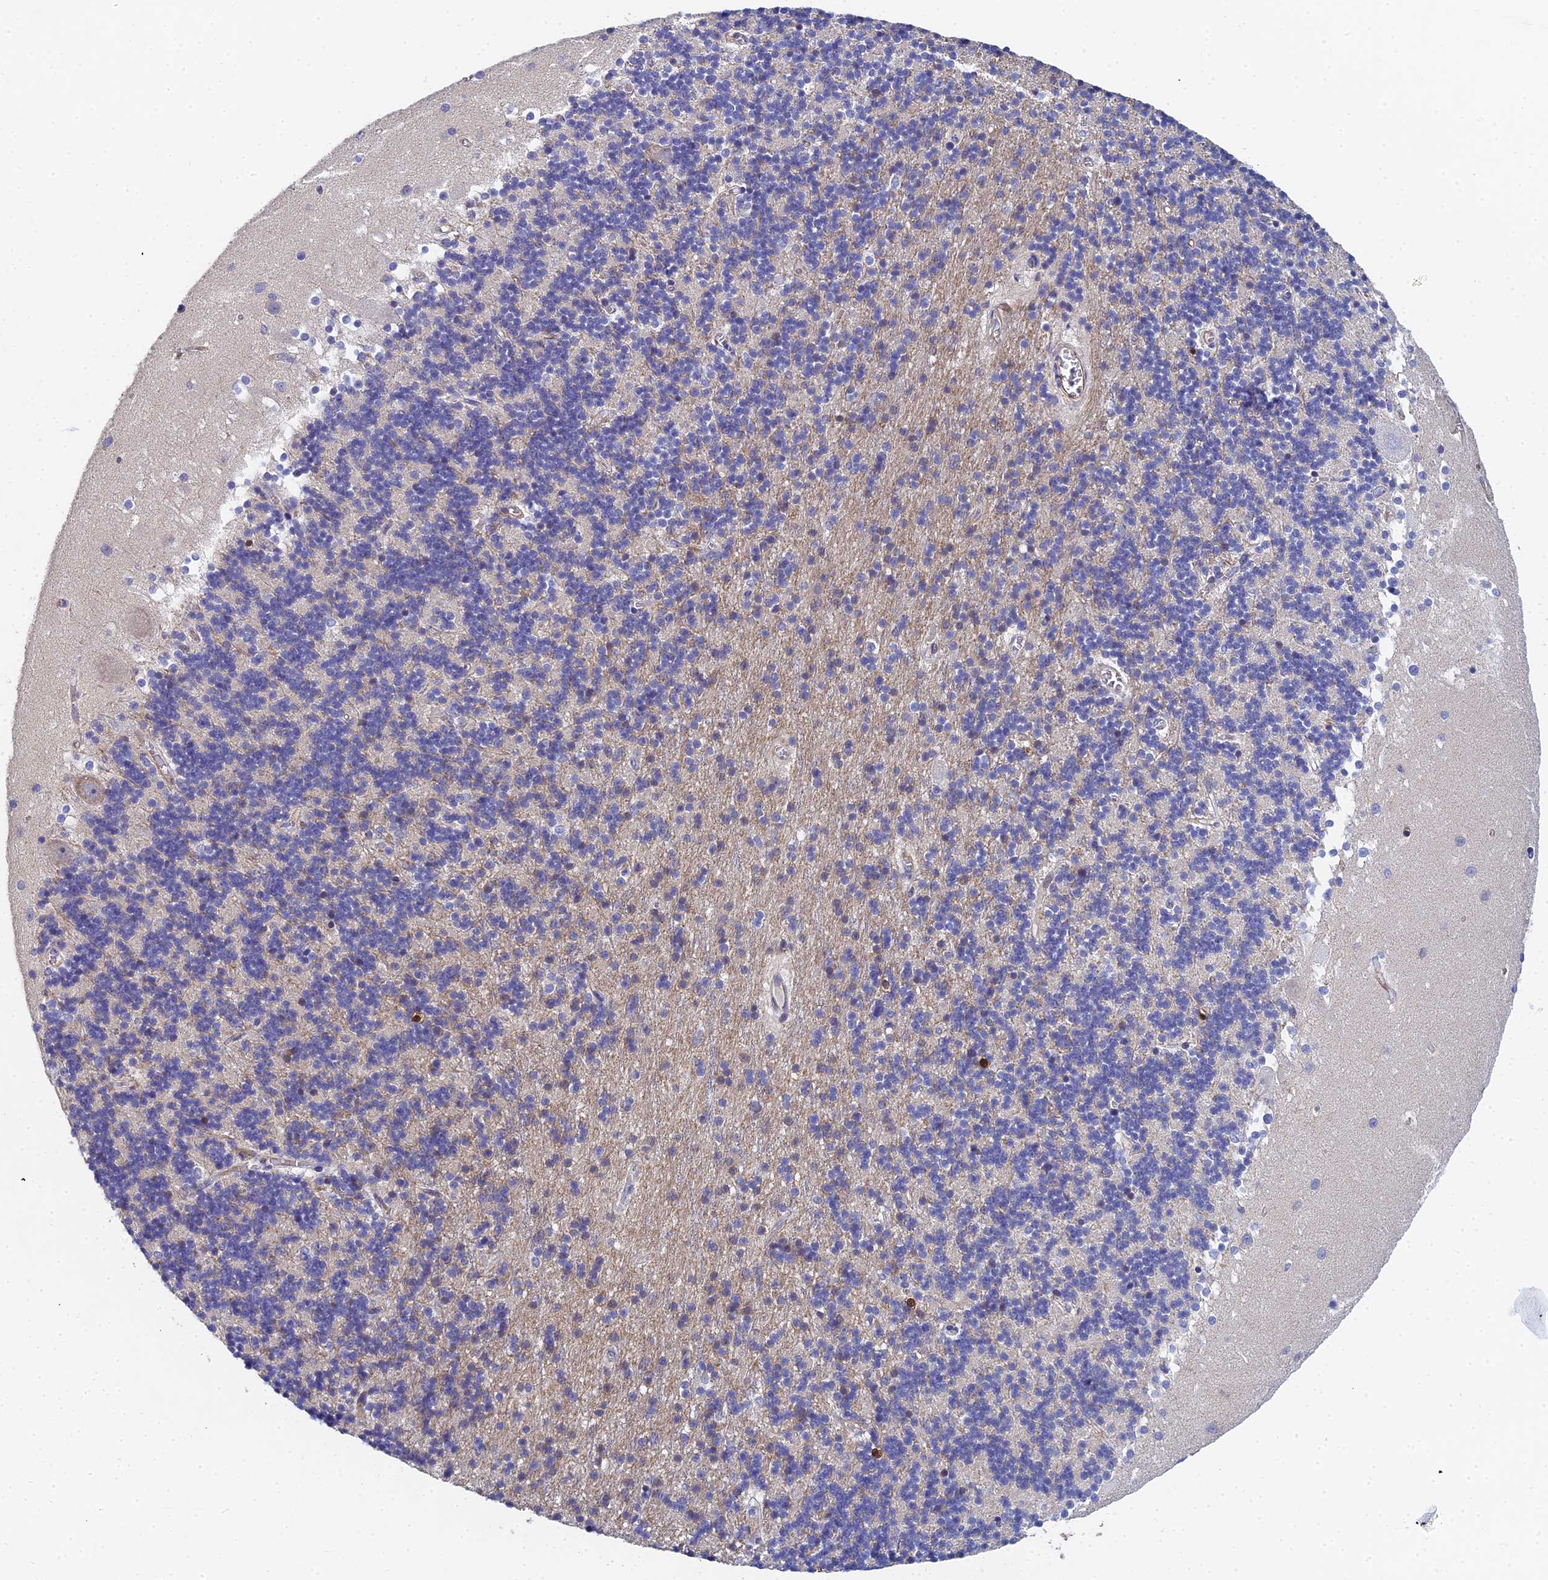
{"staining": {"intensity": "strong", "quantity": "<25%", "location": "cytoplasmic/membranous,nuclear"}, "tissue": "cerebellum", "cell_type": "Cells in granular layer", "image_type": "normal", "snomed": [{"axis": "morphology", "description": "Normal tissue, NOS"}, {"axis": "topography", "description": "Cerebellum"}], "caption": "Immunohistochemical staining of unremarkable cerebellum shows strong cytoplasmic/membranous,nuclear protein staining in approximately <25% of cells in granular layer. (DAB (3,3'-diaminobenzidine) IHC, brown staining for protein, blue staining for nuclei).", "gene": "ENSG00000268674", "patient": {"sex": "male", "age": 54}}